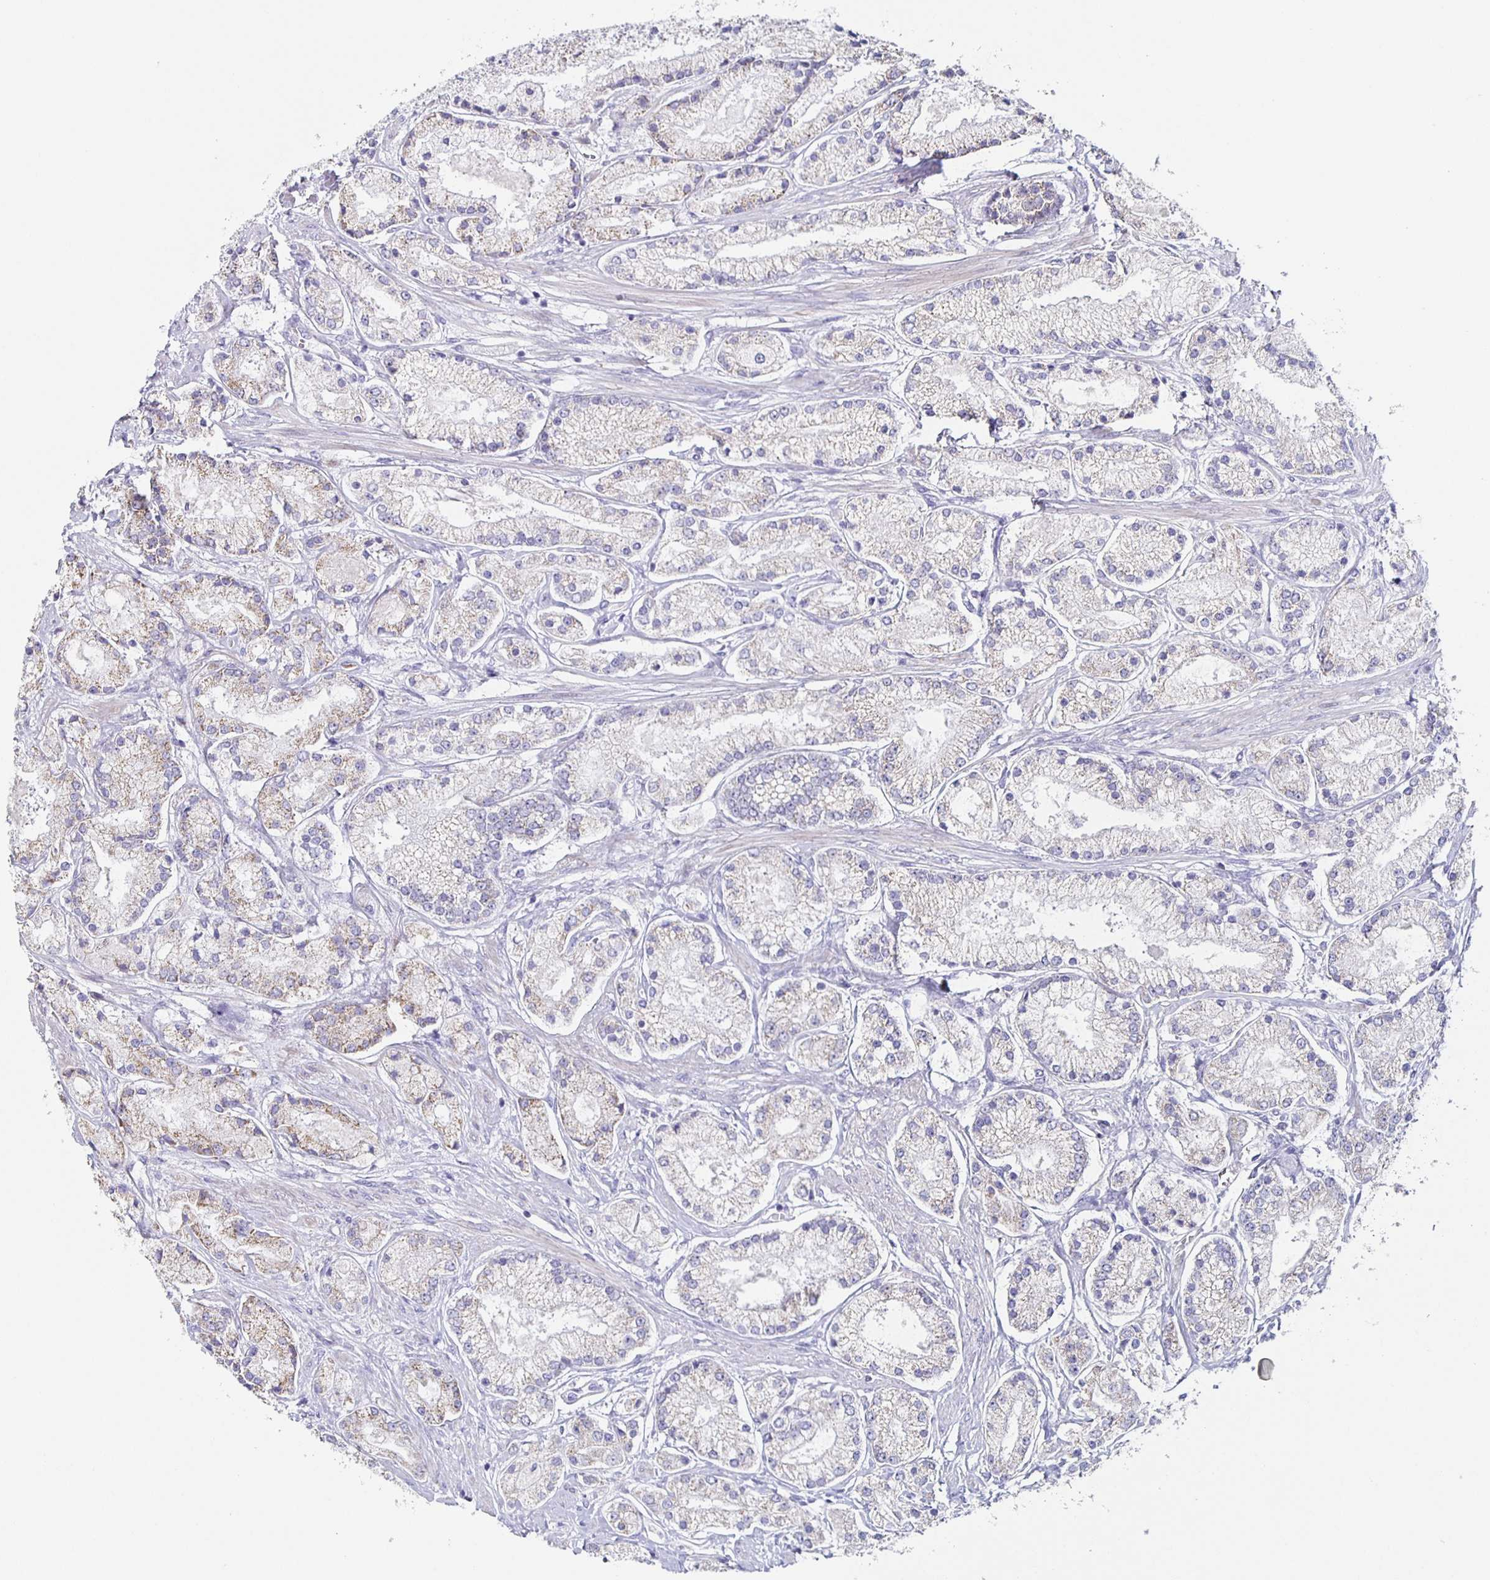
{"staining": {"intensity": "weak", "quantity": "25%-75%", "location": "cytoplasmic/membranous"}, "tissue": "prostate cancer", "cell_type": "Tumor cells", "image_type": "cancer", "snomed": [{"axis": "morphology", "description": "Adenocarcinoma, High grade"}, {"axis": "topography", "description": "Prostate"}], "caption": "About 25%-75% of tumor cells in human prostate adenocarcinoma (high-grade) exhibit weak cytoplasmic/membranous protein expression as visualized by brown immunohistochemical staining.", "gene": "CENPH", "patient": {"sex": "male", "age": 67}}